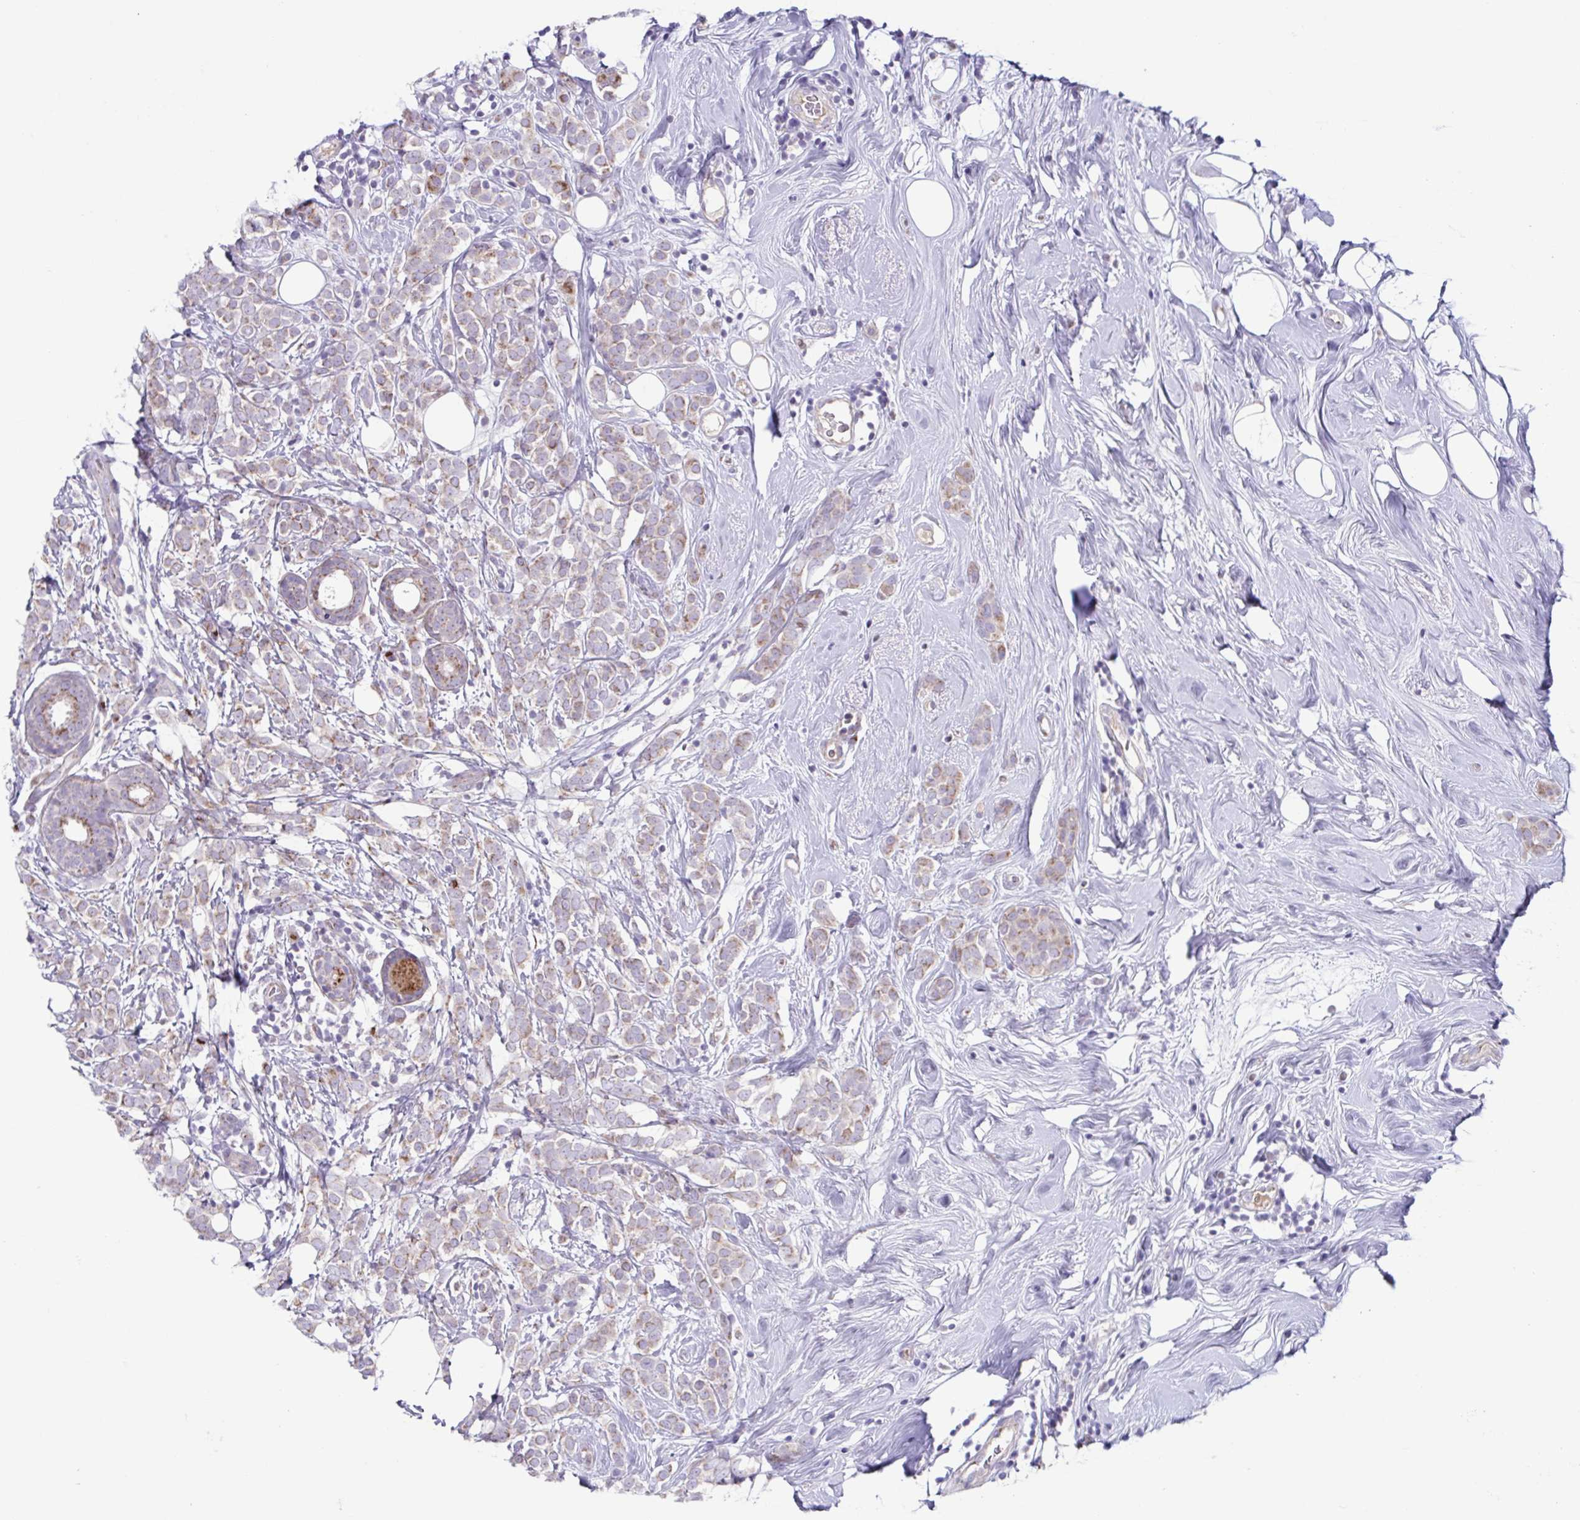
{"staining": {"intensity": "weak", "quantity": "25%-75%", "location": "cytoplasmic/membranous"}, "tissue": "breast cancer", "cell_type": "Tumor cells", "image_type": "cancer", "snomed": [{"axis": "morphology", "description": "Lobular carcinoma"}, {"axis": "topography", "description": "Breast"}], "caption": "Immunohistochemical staining of breast cancer (lobular carcinoma) displays weak cytoplasmic/membranous protein expression in approximately 25%-75% of tumor cells. Nuclei are stained in blue.", "gene": "COL17A1", "patient": {"sex": "female", "age": 49}}